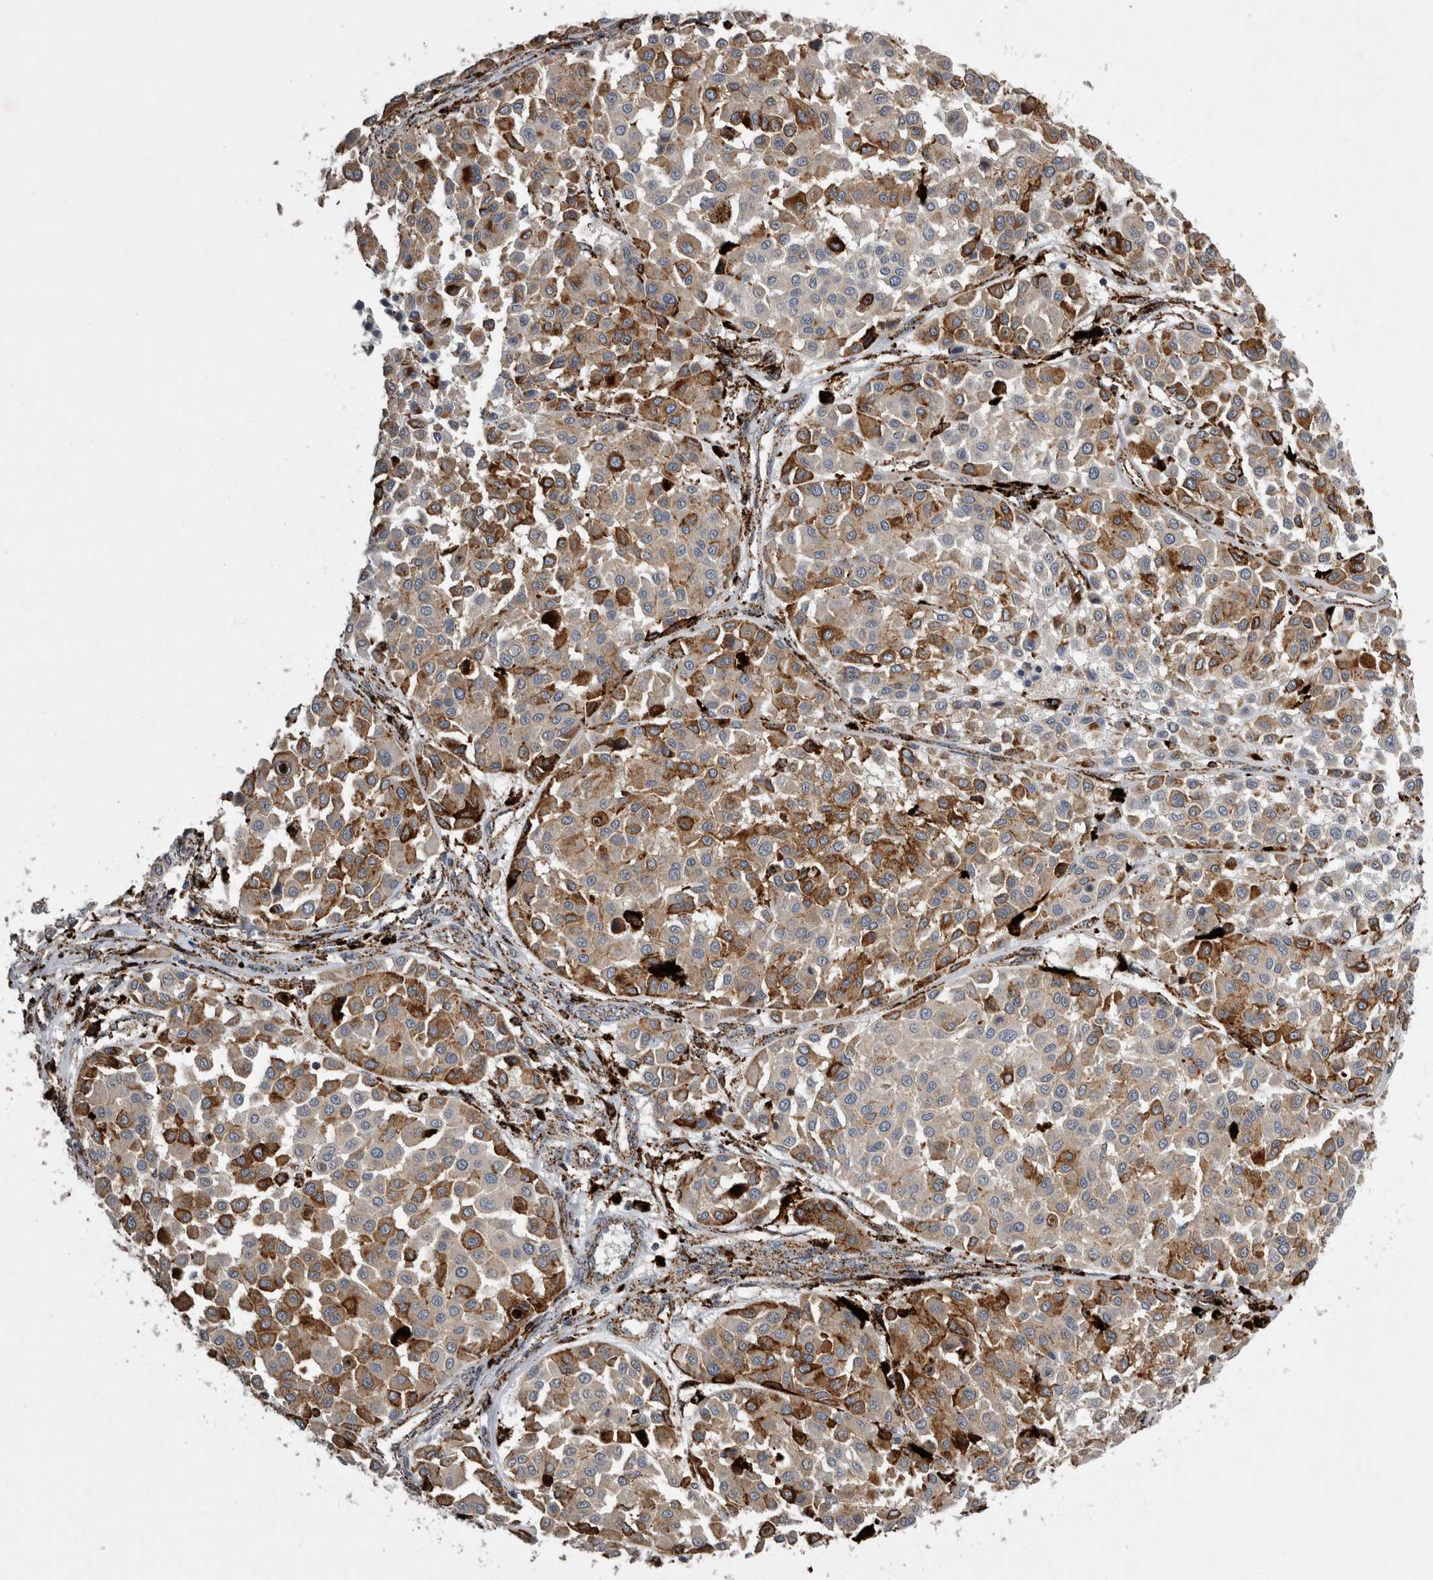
{"staining": {"intensity": "moderate", "quantity": ">75%", "location": "cytoplasmic/membranous"}, "tissue": "melanoma", "cell_type": "Tumor cells", "image_type": "cancer", "snomed": [{"axis": "morphology", "description": "Malignant melanoma, Metastatic site"}, {"axis": "topography", "description": "Soft tissue"}], "caption": "Melanoma tissue exhibits moderate cytoplasmic/membranous staining in about >75% of tumor cells", "gene": "CTSZ", "patient": {"sex": "male", "age": 41}}